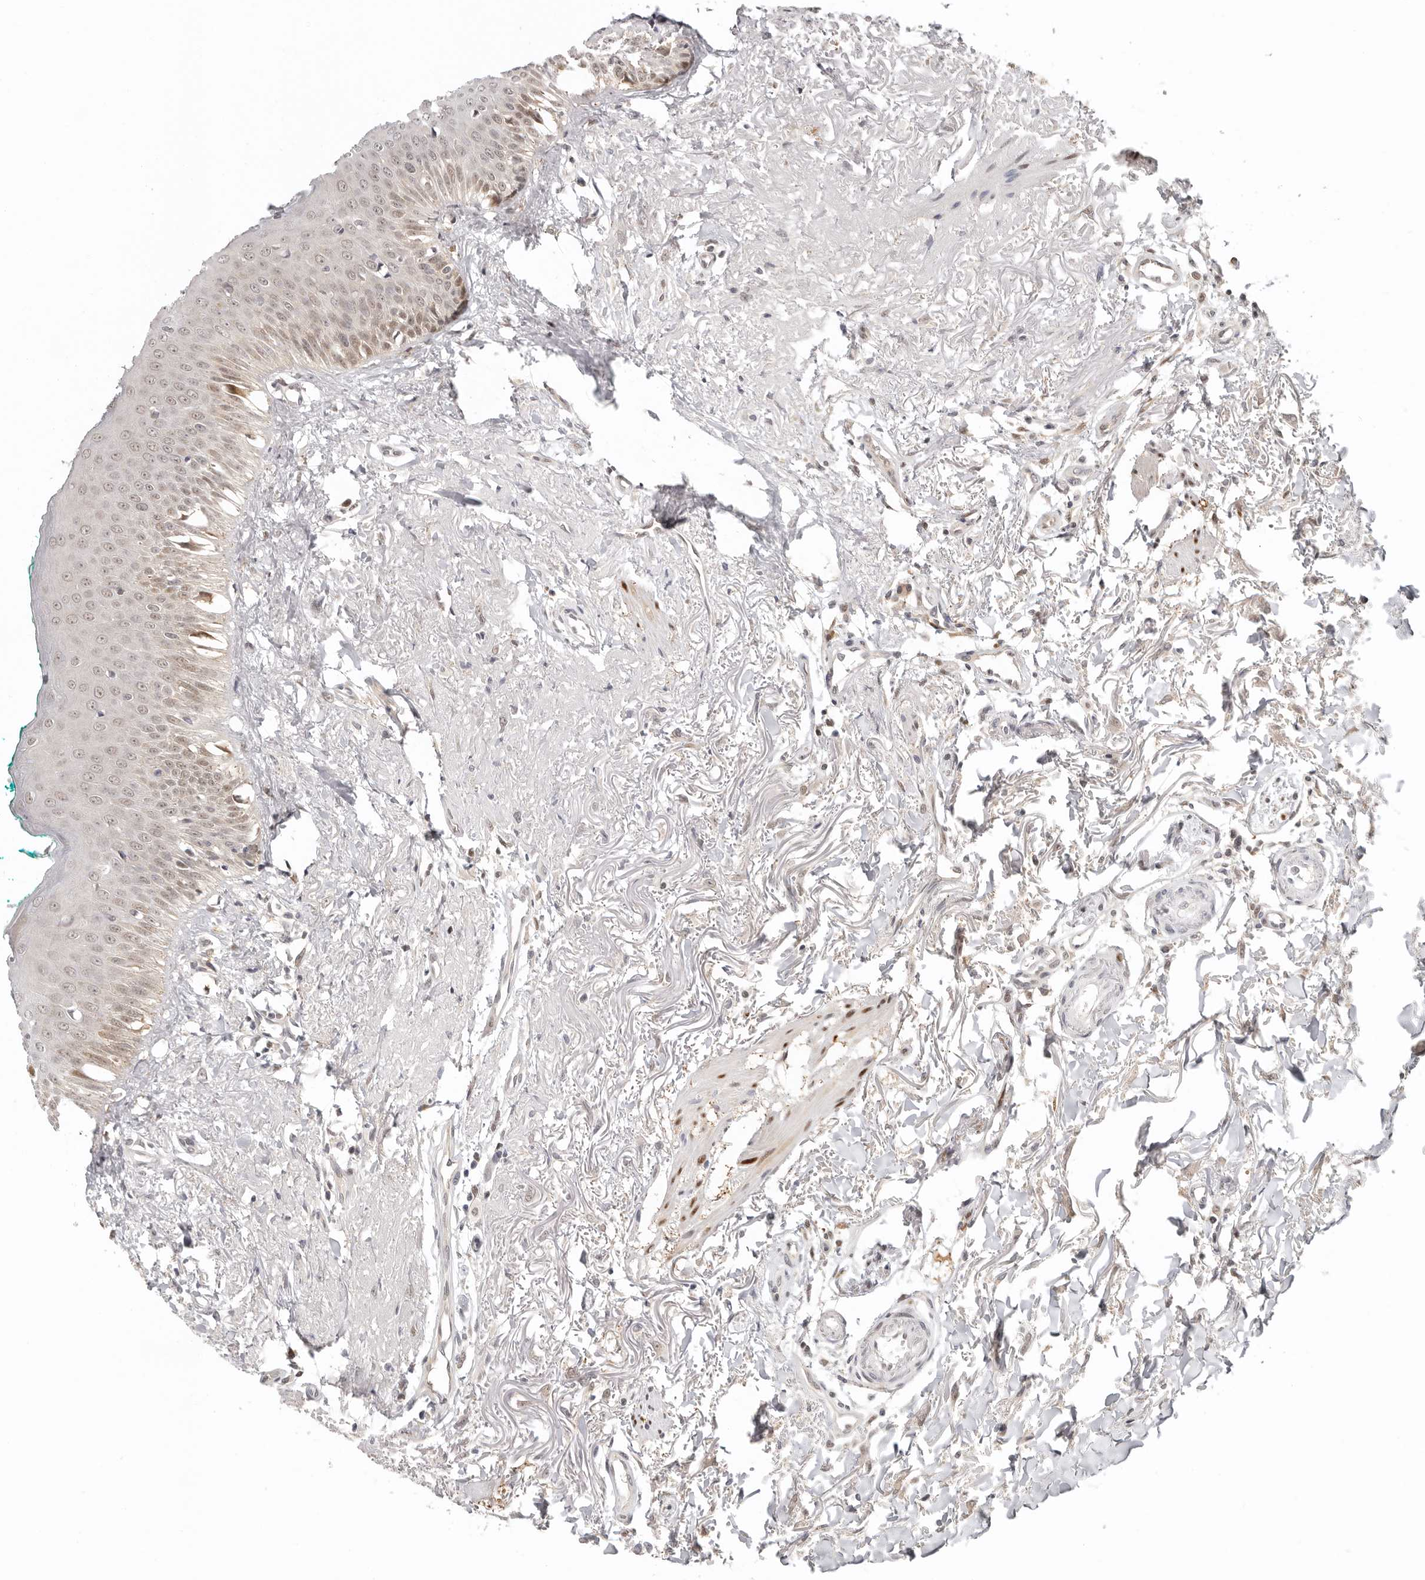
{"staining": {"intensity": "weak", "quantity": "25%-75%", "location": "nuclear"}, "tissue": "oral mucosa", "cell_type": "Squamous epithelial cells", "image_type": "normal", "snomed": [{"axis": "morphology", "description": "Normal tissue, NOS"}, {"axis": "topography", "description": "Oral tissue"}], "caption": "The micrograph displays immunohistochemical staining of benign oral mucosa. There is weak nuclear expression is appreciated in approximately 25%-75% of squamous epithelial cells. The protein is stained brown, and the nuclei are stained in blue (DAB IHC with brightfield microscopy, high magnification).", "gene": "LARP7", "patient": {"sex": "female", "age": 70}}